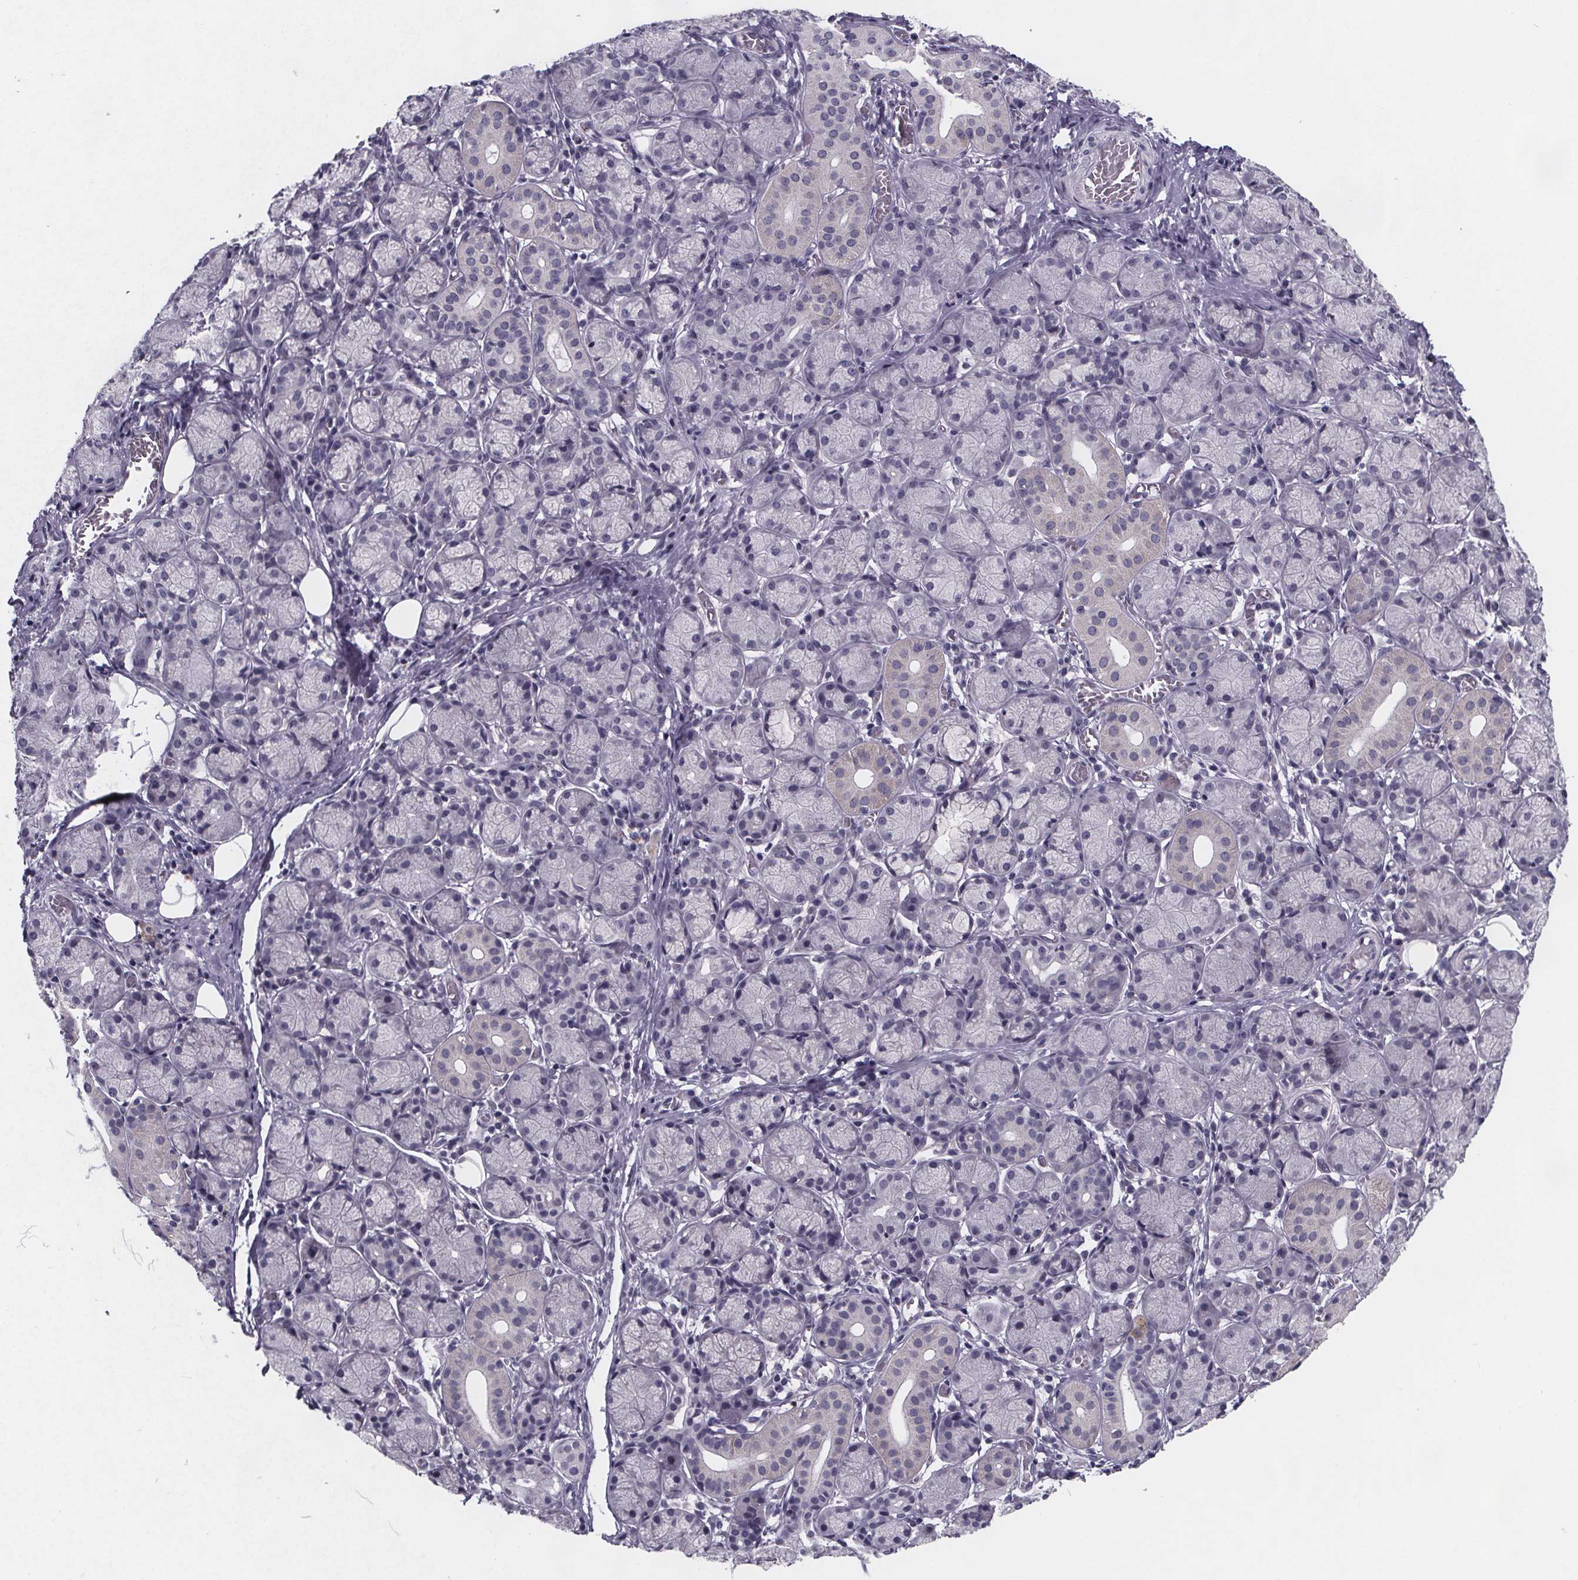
{"staining": {"intensity": "negative", "quantity": "none", "location": "none"}, "tissue": "salivary gland", "cell_type": "Glandular cells", "image_type": "normal", "snomed": [{"axis": "morphology", "description": "Normal tissue, NOS"}, {"axis": "topography", "description": "Salivary gland"}, {"axis": "topography", "description": "Peripheral nerve tissue"}], "caption": "Salivary gland stained for a protein using immunohistochemistry displays no positivity glandular cells.", "gene": "PAH", "patient": {"sex": "female", "age": 24}}